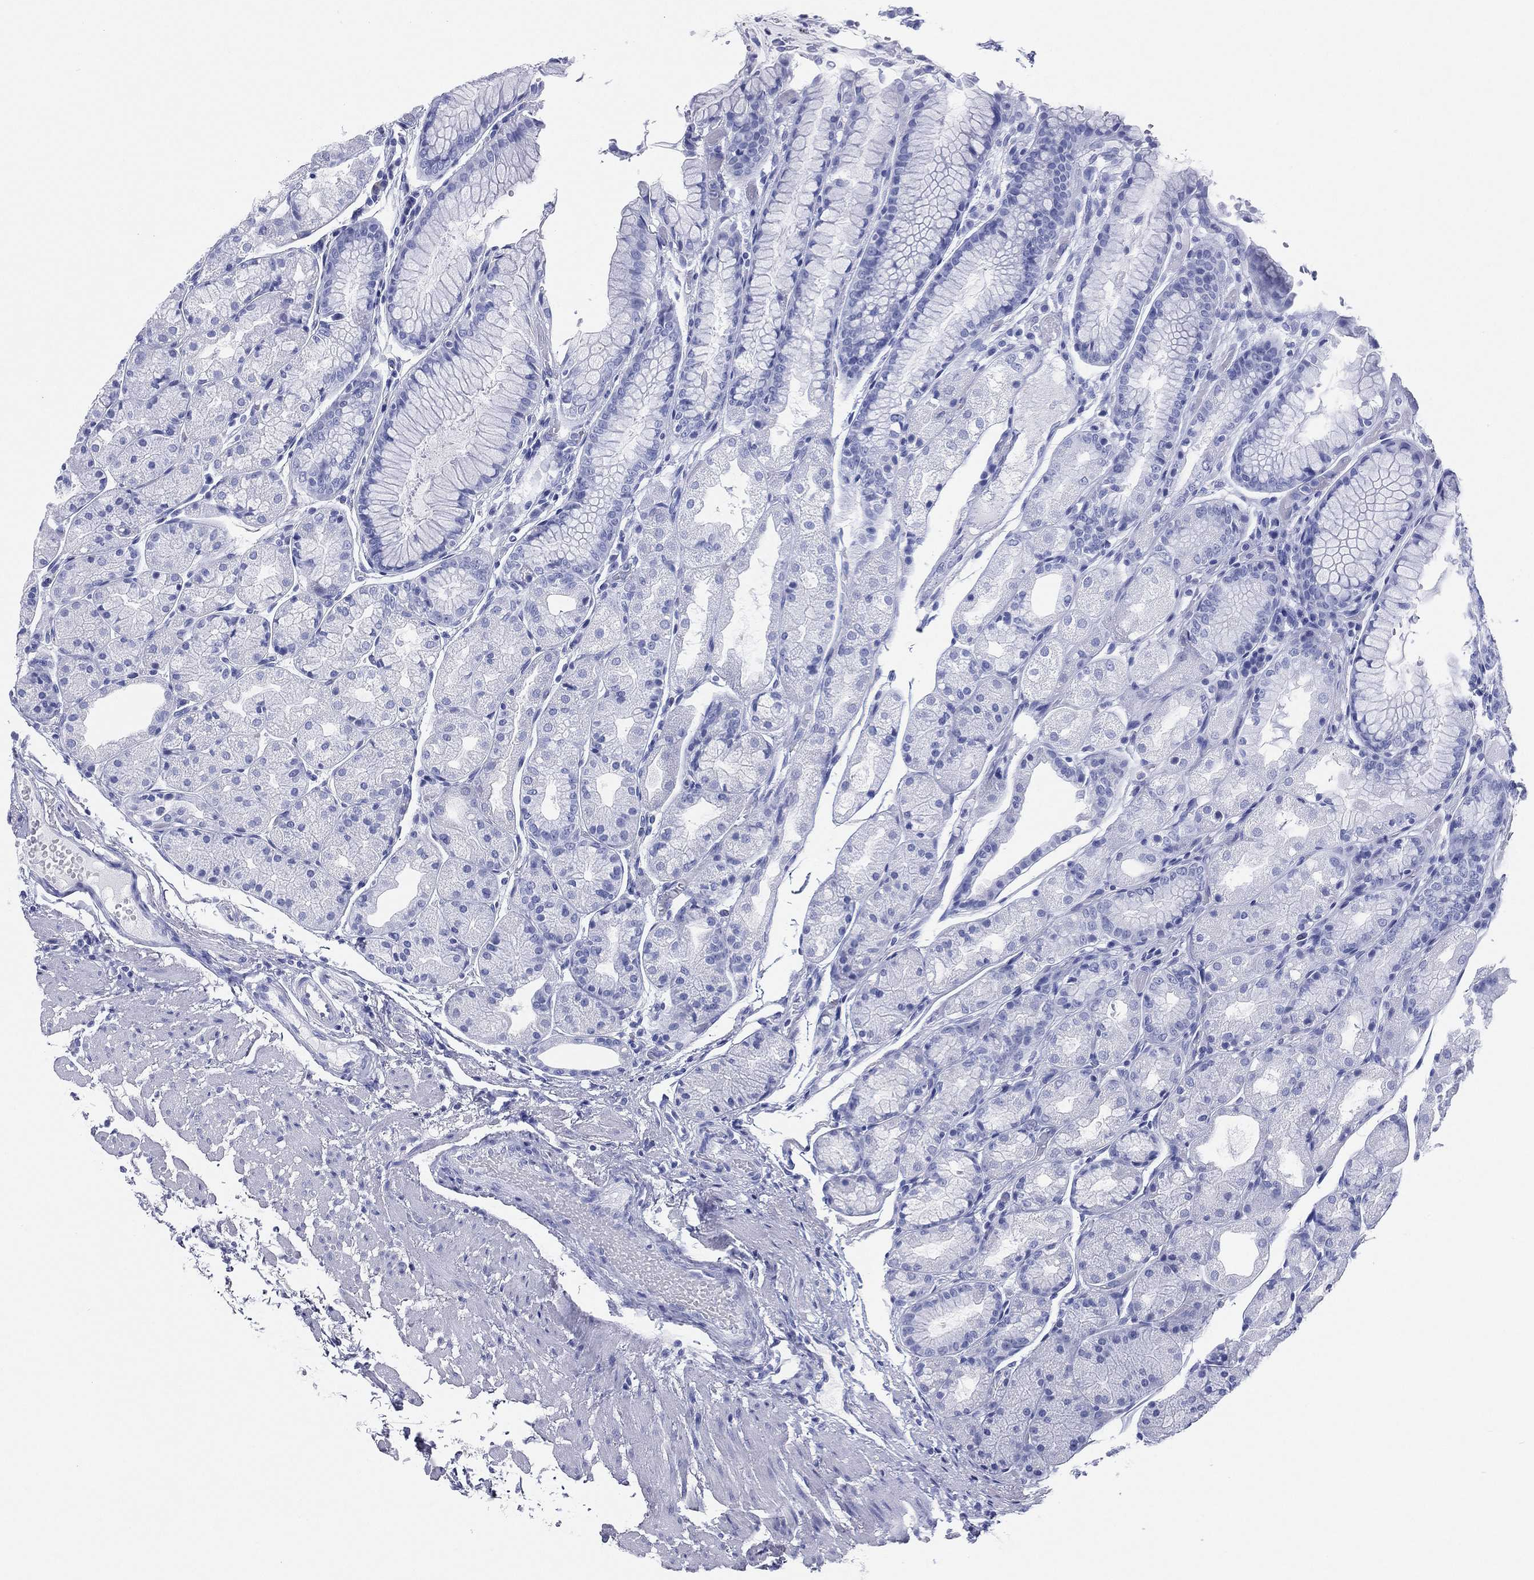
{"staining": {"intensity": "negative", "quantity": "none", "location": "none"}, "tissue": "stomach", "cell_type": "Glandular cells", "image_type": "normal", "snomed": [{"axis": "morphology", "description": "Normal tissue, NOS"}, {"axis": "topography", "description": "Stomach, upper"}], "caption": "Stomach stained for a protein using IHC exhibits no expression glandular cells.", "gene": "CD79A", "patient": {"sex": "male", "age": 72}}